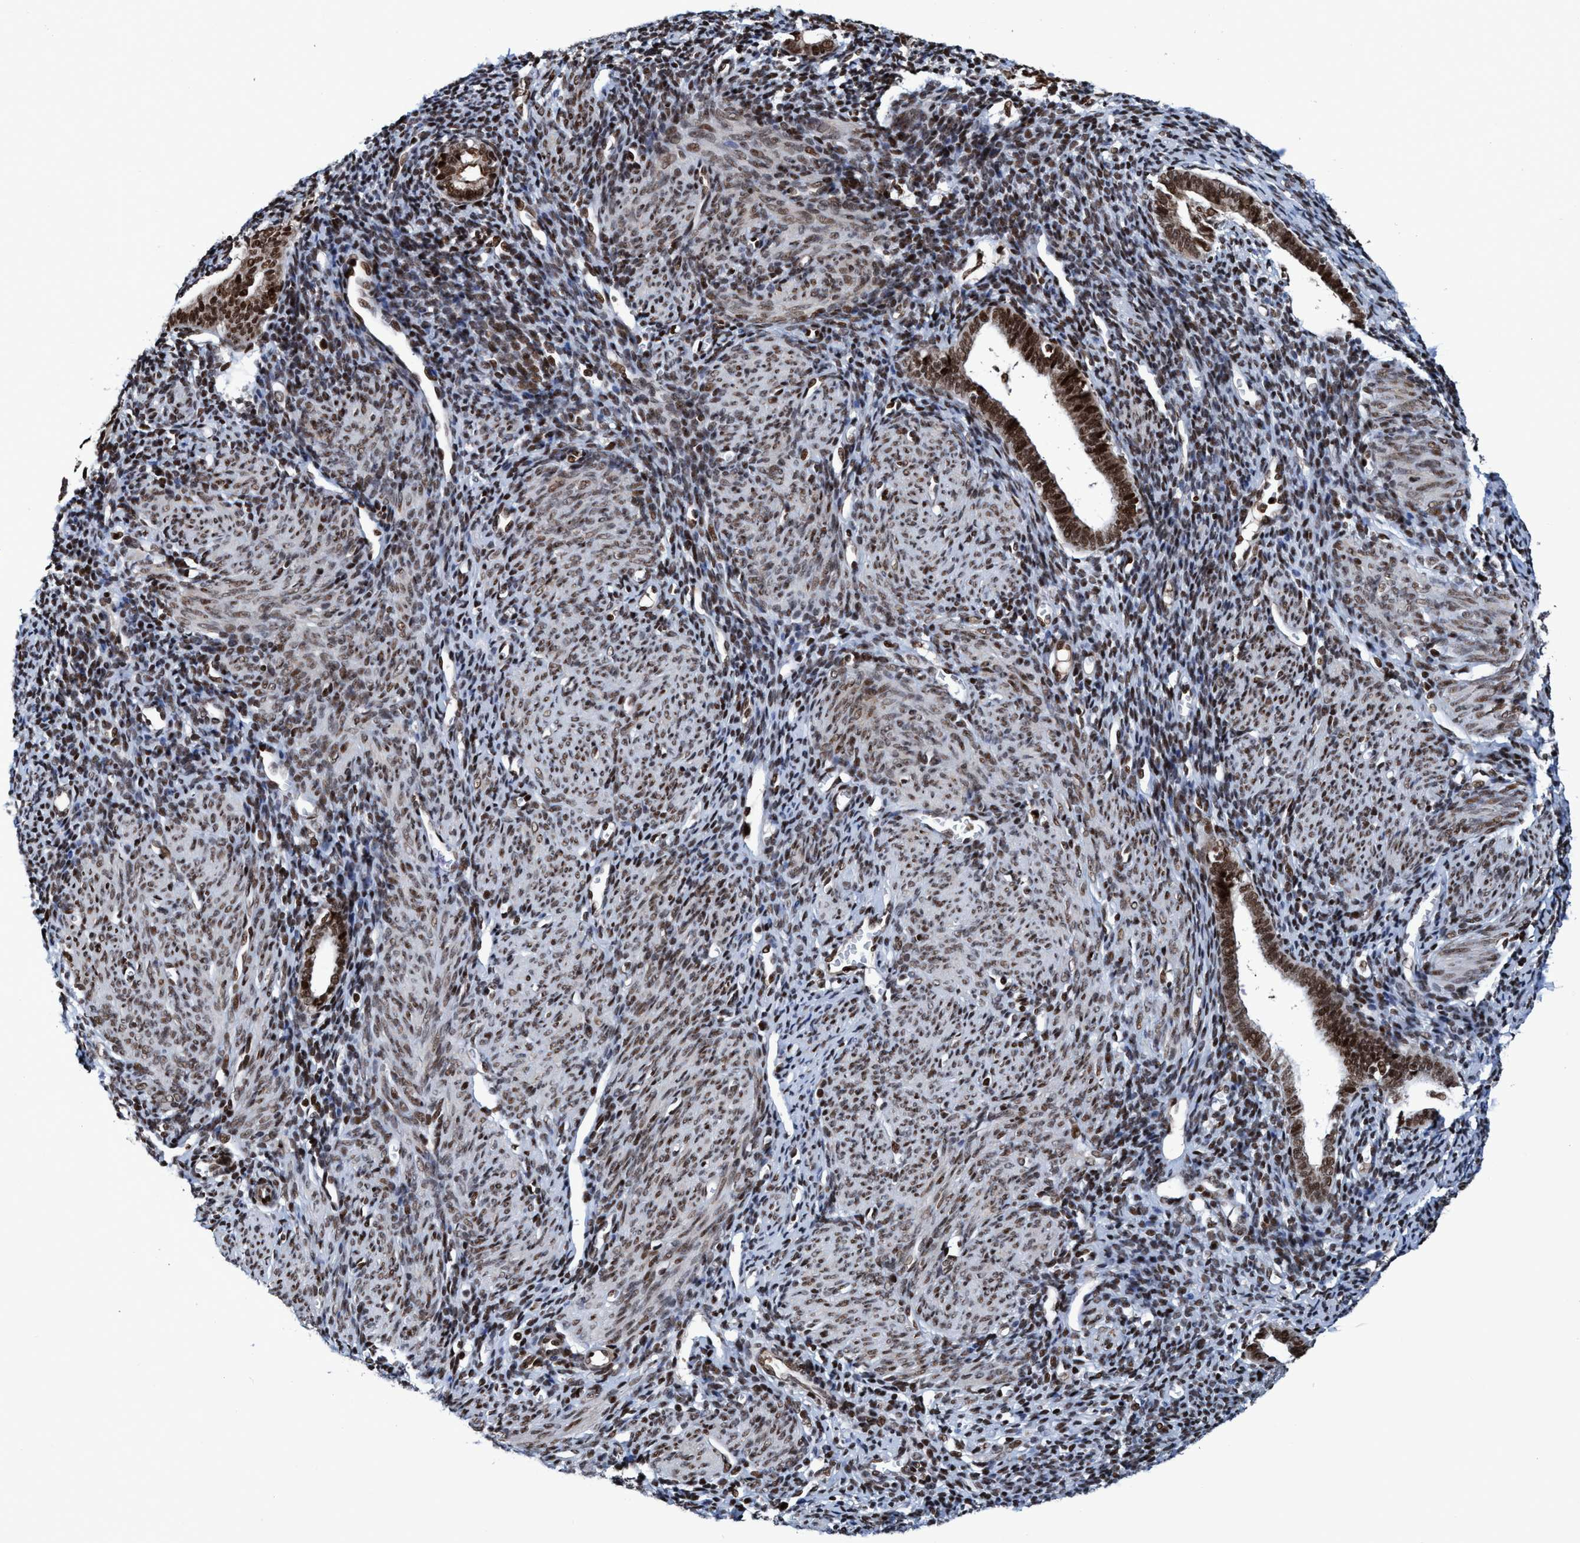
{"staining": {"intensity": "strong", "quantity": ">75%", "location": "nuclear"}, "tissue": "endometrium", "cell_type": "Cells in endometrial stroma", "image_type": "normal", "snomed": [{"axis": "morphology", "description": "Normal tissue, NOS"}, {"axis": "morphology", "description": "Adenocarcinoma, NOS"}, {"axis": "topography", "description": "Endometrium"}], "caption": "Cells in endometrial stroma exhibit high levels of strong nuclear positivity in about >75% of cells in normal human endometrium. Nuclei are stained in blue.", "gene": "TOPBP1", "patient": {"sex": "female", "age": 57}}